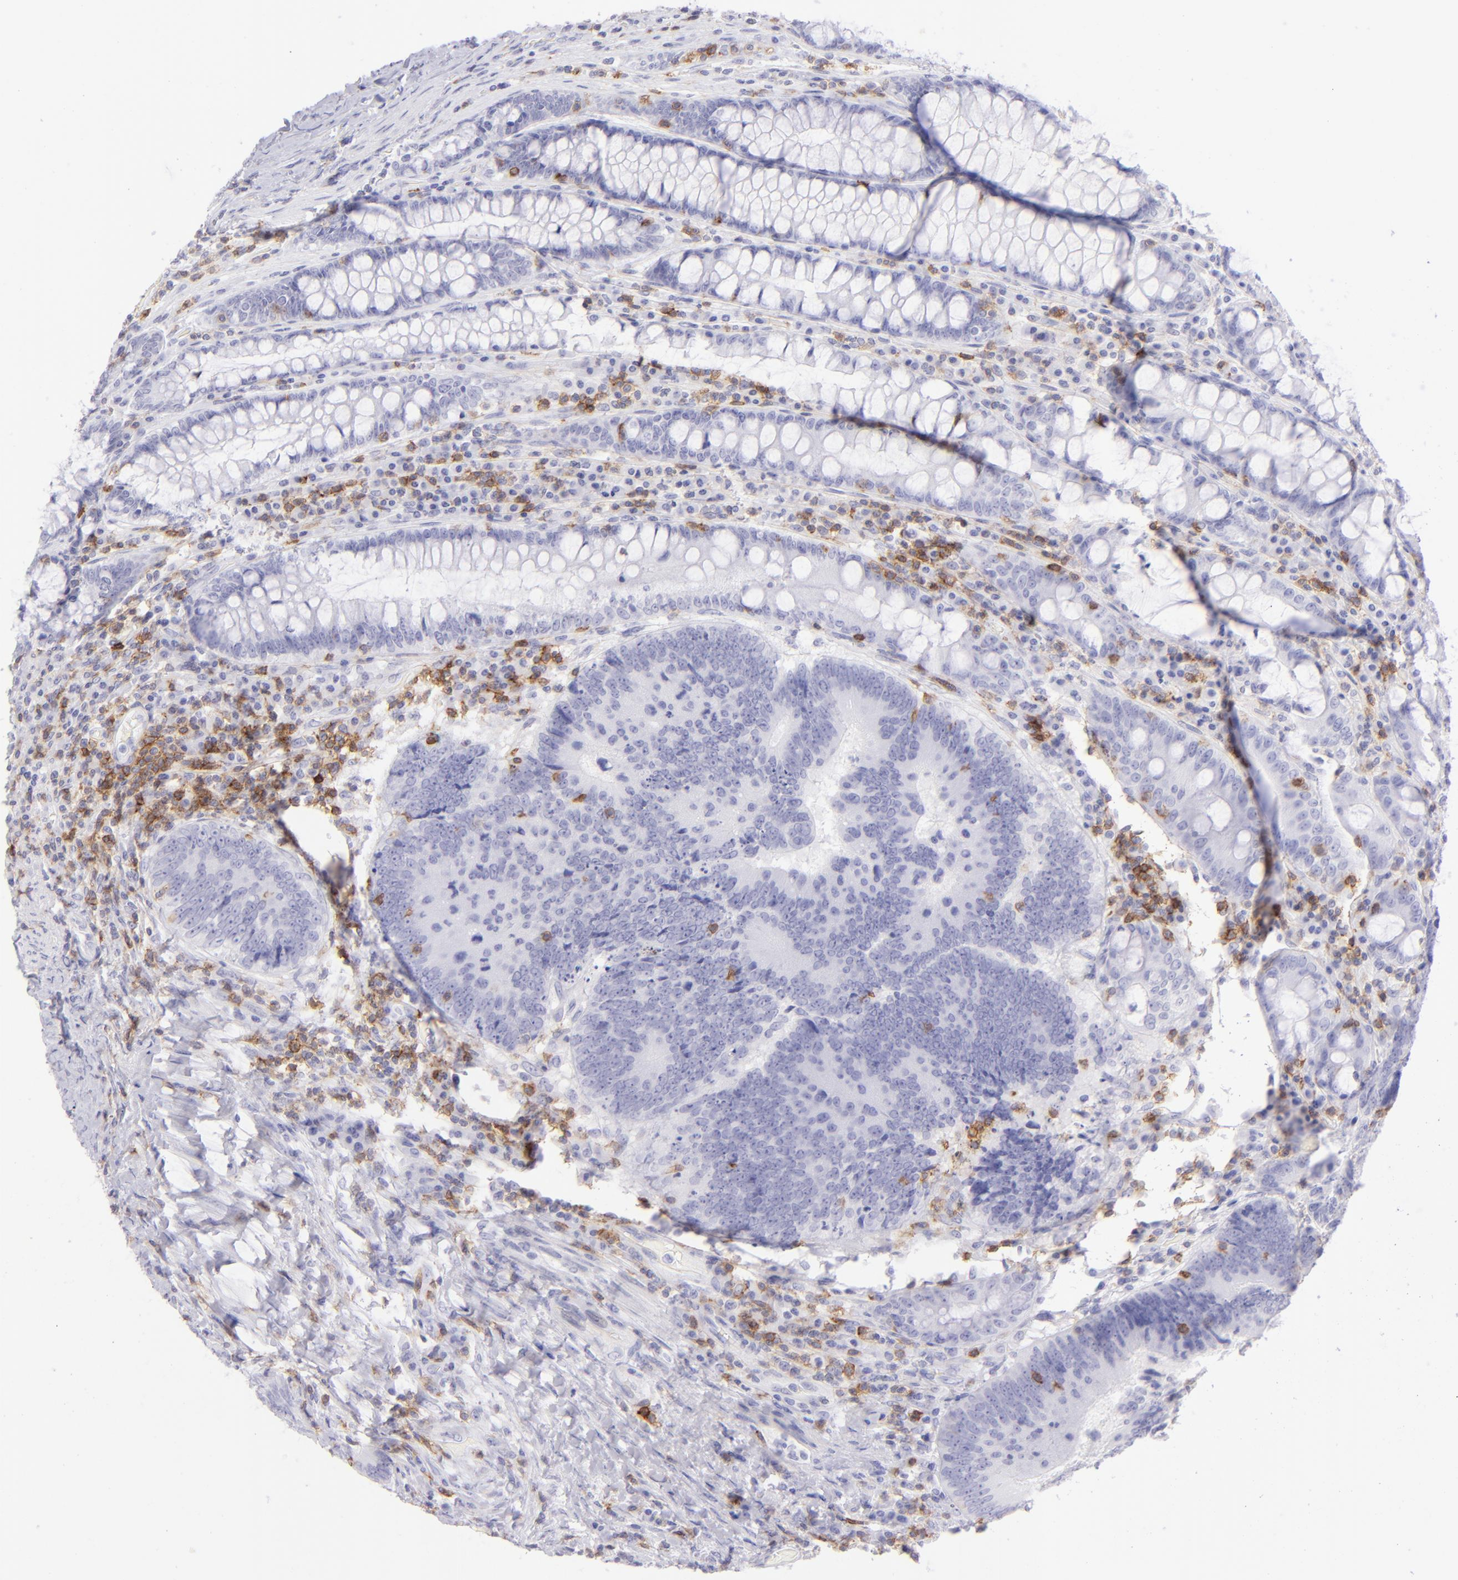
{"staining": {"intensity": "negative", "quantity": "none", "location": "none"}, "tissue": "colorectal cancer", "cell_type": "Tumor cells", "image_type": "cancer", "snomed": [{"axis": "morphology", "description": "Normal tissue, NOS"}, {"axis": "morphology", "description": "Adenocarcinoma, NOS"}, {"axis": "topography", "description": "Colon"}], "caption": "Histopathology image shows no significant protein staining in tumor cells of adenocarcinoma (colorectal). The staining was performed using DAB (3,3'-diaminobenzidine) to visualize the protein expression in brown, while the nuclei were stained in blue with hematoxylin (Magnification: 20x).", "gene": "CD69", "patient": {"sex": "female", "age": 78}}